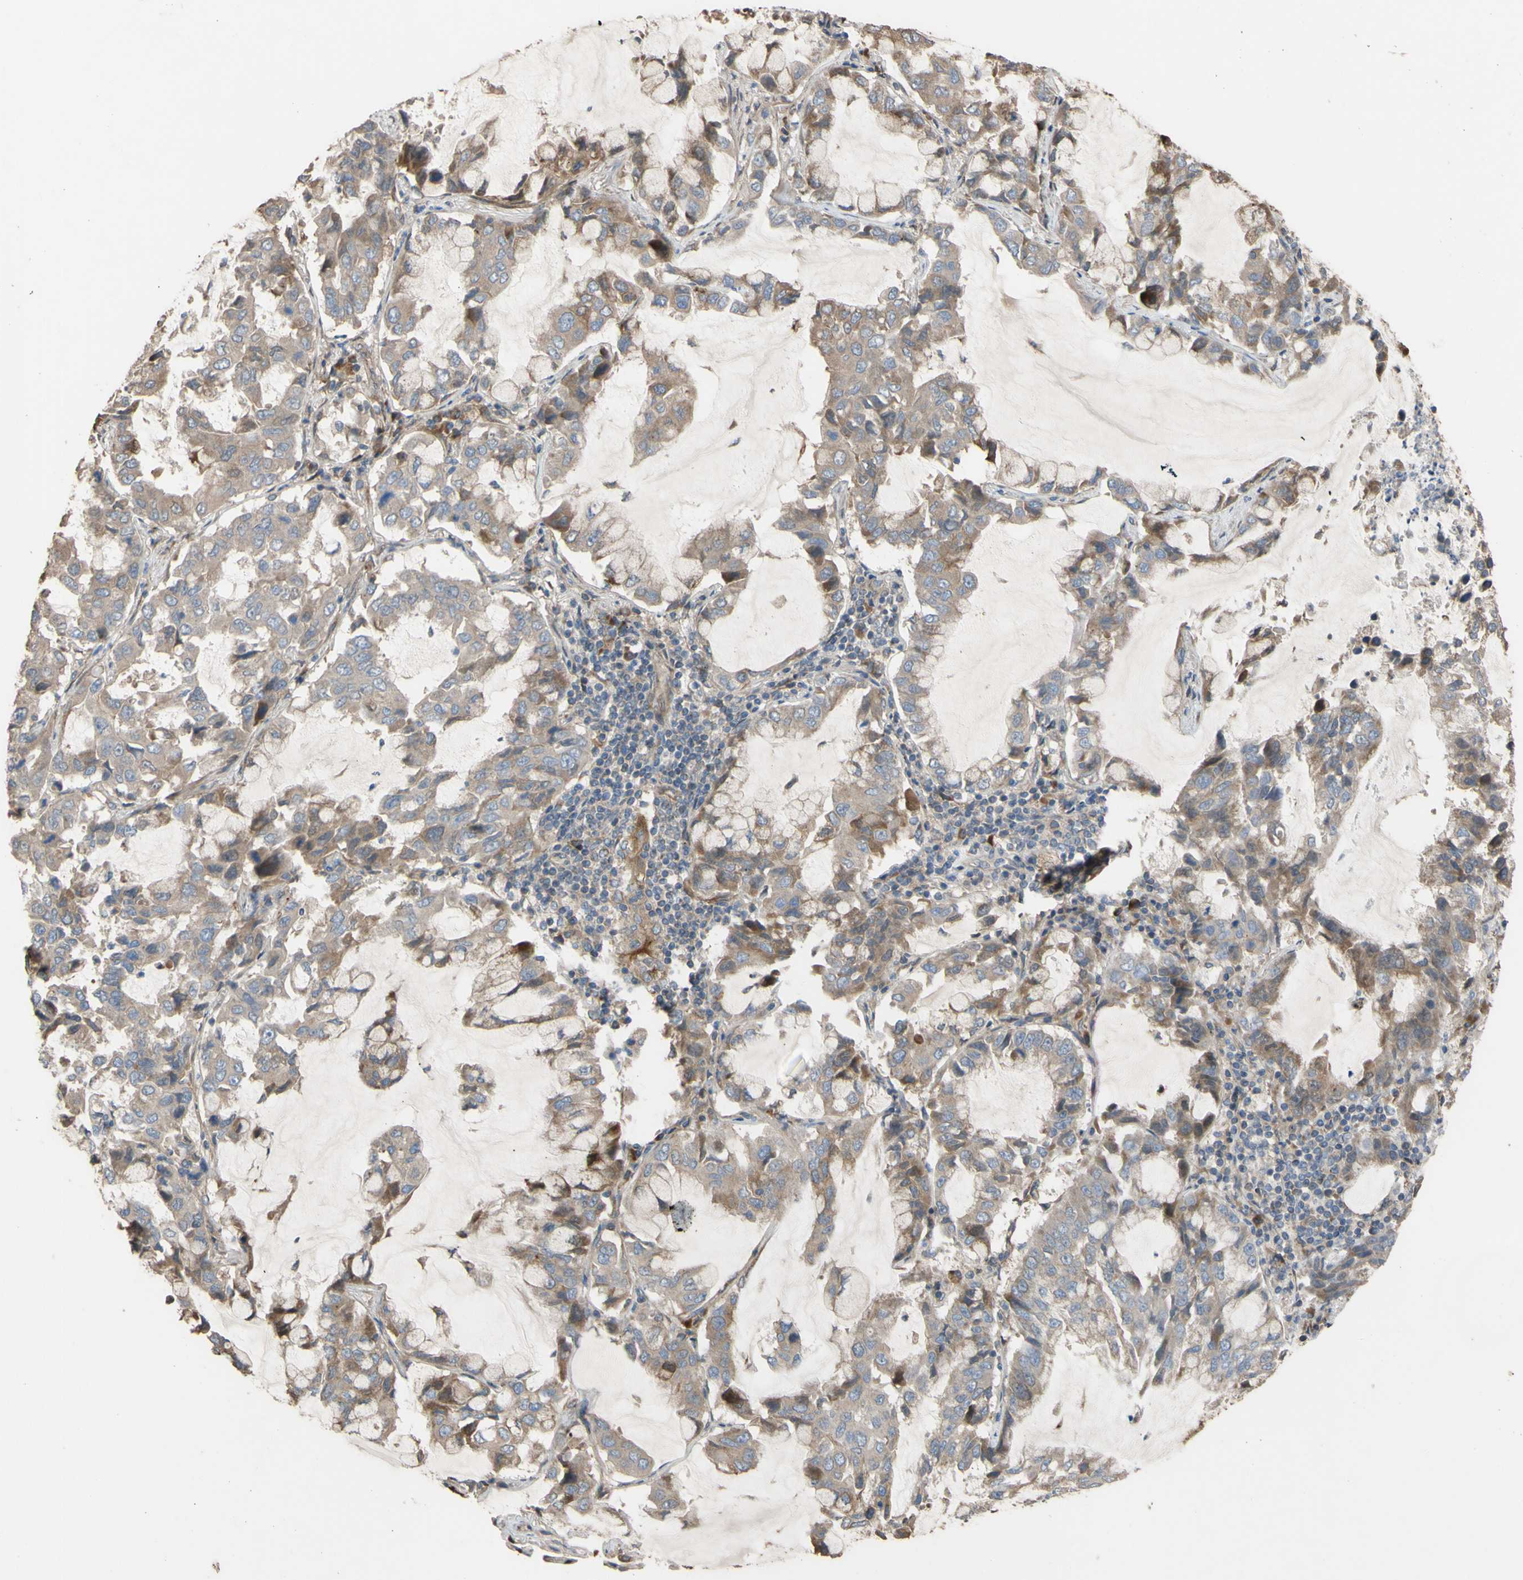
{"staining": {"intensity": "moderate", "quantity": "25%-75%", "location": "cytoplasmic/membranous"}, "tissue": "lung cancer", "cell_type": "Tumor cells", "image_type": "cancer", "snomed": [{"axis": "morphology", "description": "Adenocarcinoma, NOS"}, {"axis": "topography", "description": "Lung"}], "caption": "This micrograph demonstrates lung adenocarcinoma stained with immunohistochemistry (IHC) to label a protein in brown. The cytoplasmic/membranous of tumor cells show moderate positivity for the protein. Nuclei are counter-stained blue.", "gene": "NECTIN3", "patient": {"sex": "male", "age": 64}}